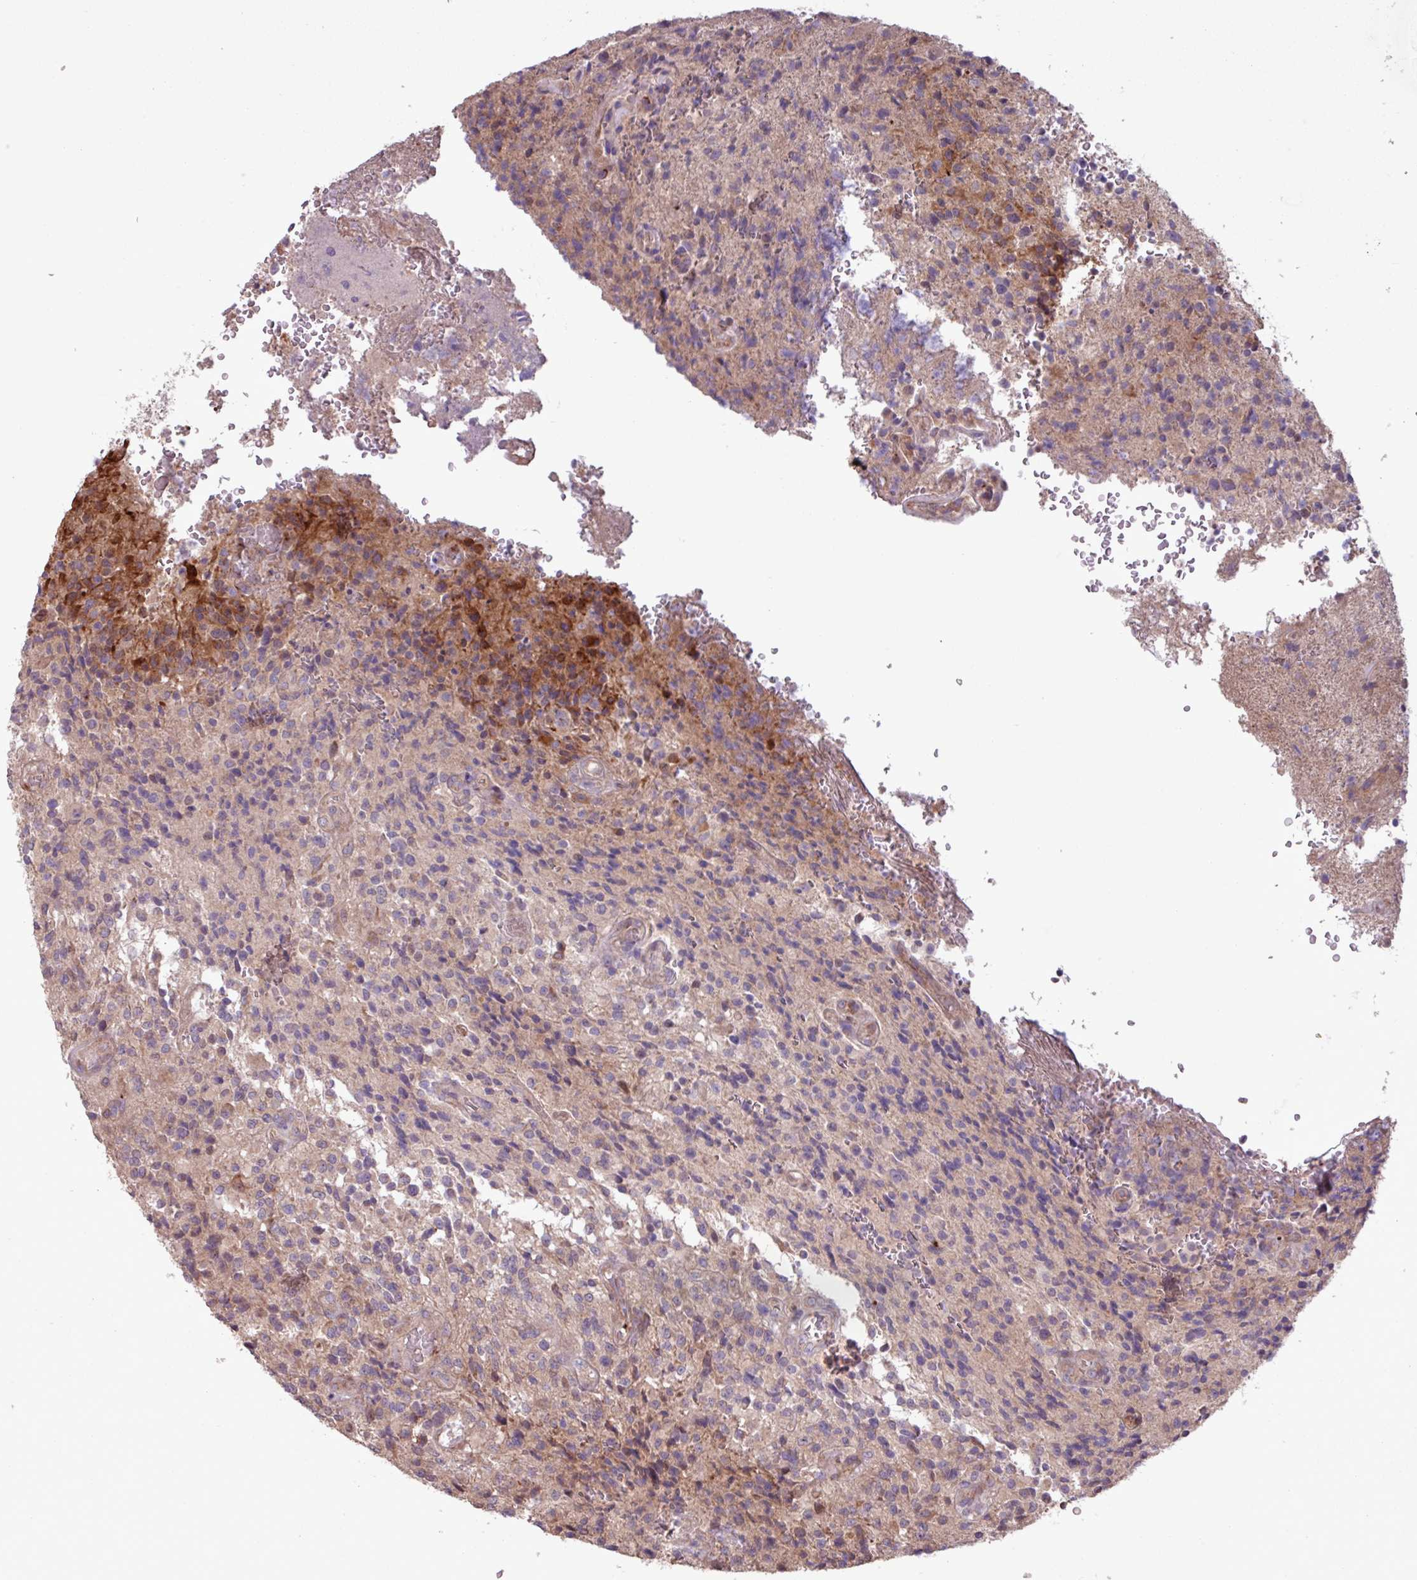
{"staining": {"intensity": "moderate", "quantity": "<25%", "location": "cytoplasmic/membranous"}, "tissue": "glioma", "cell_type": "Tumor cells", "image_type": "cancer", "snomed": [{"axis": "morphology", "description": "Normal tissue, NOS"}, {"axis": "morphology", "description": "Glioma, malignant, High grade"}, {"axis": "topography", "description": "Cerebral cortex"}], "caption": "High-grade glioma (malignant) tissue shows moderate cytoplasmic/membranous staining in about <25% of tumor cells Using DAB (brown) and hematoxylin (blue) stains, captured at high magnification using brightfield microscopy.", "gene": "PDPR", "patient": {"sex": "male", "age": 56}}